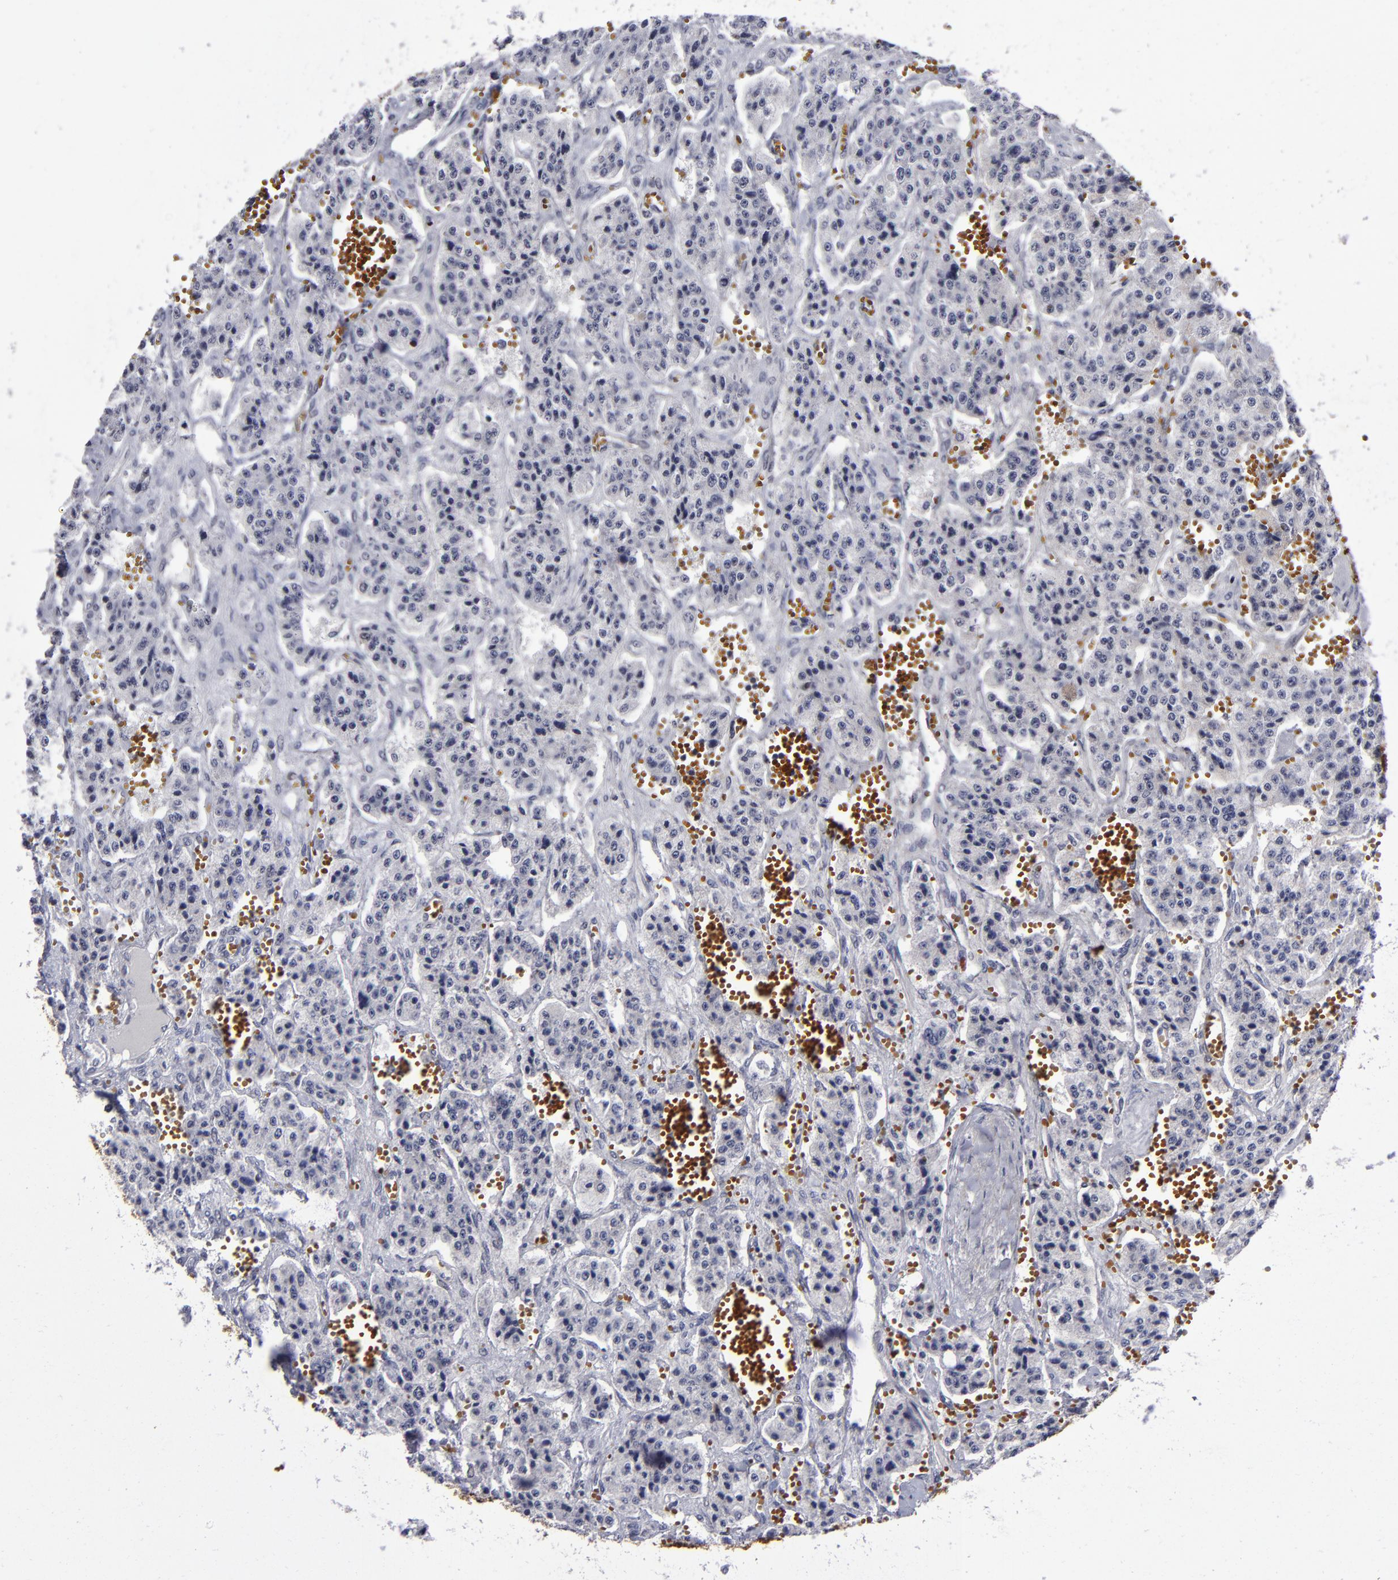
{"staining": {"intensity": "negative", "quantity": "none", "location": "none"}, "tissue": "carcinoid", "cell_type": "Tumor cells", "image_type": "cancer", "snomed": [{"axis": "morphology", "description": "Carcinoid, malignant, NOS"}, {"axis": "topography", "description": "Small intestine"}], "caption": "This is an immunohistochemistry (IHC) micrograph of carcinoid. There is no staining in tumor cells.", "gene": "MGMT", "patient": {"sex": "male", "age": 52}}